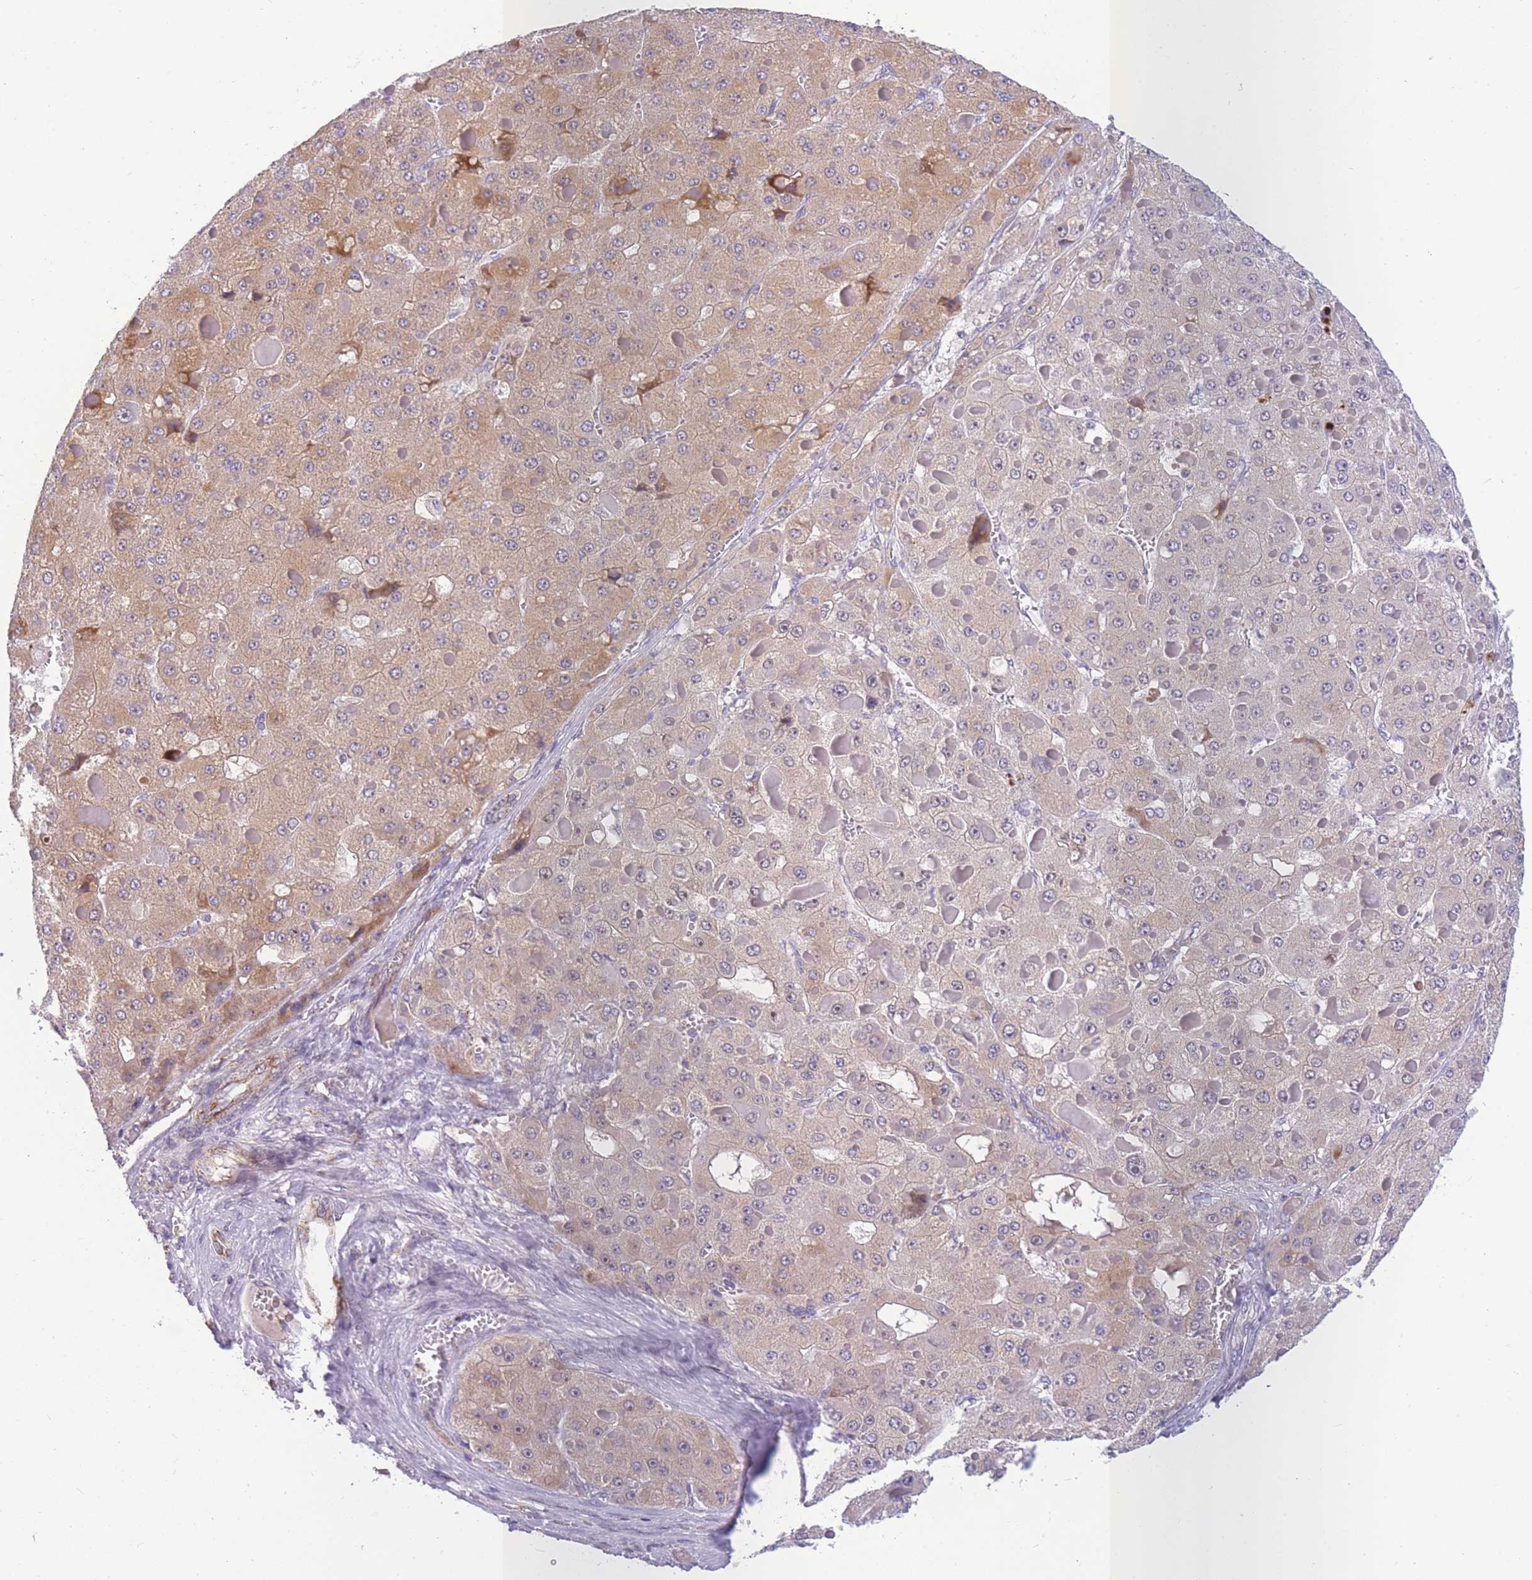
{"staining": {"intensity": "weak", "quantity": "25%-75%", "location": "cytoplasmic/membranous"}, "tissue": "liver cancer", "cell_type": "Tumor cells", "image_type": "cancer", "snomed": [{"axis": "morphology", "description": "Carcinoma, Hepatocellular, NOS"}, {"axis": "topography", "description": "Liver"}], "caption": "Tumor cells display low levels of weak cytoplasmic/membranous staining in about 25%-75% of cells in liver cancer (hepatocellular carcinoma).", "gene": "DDX49", "patient": {"sex": "female", "age": 73}}